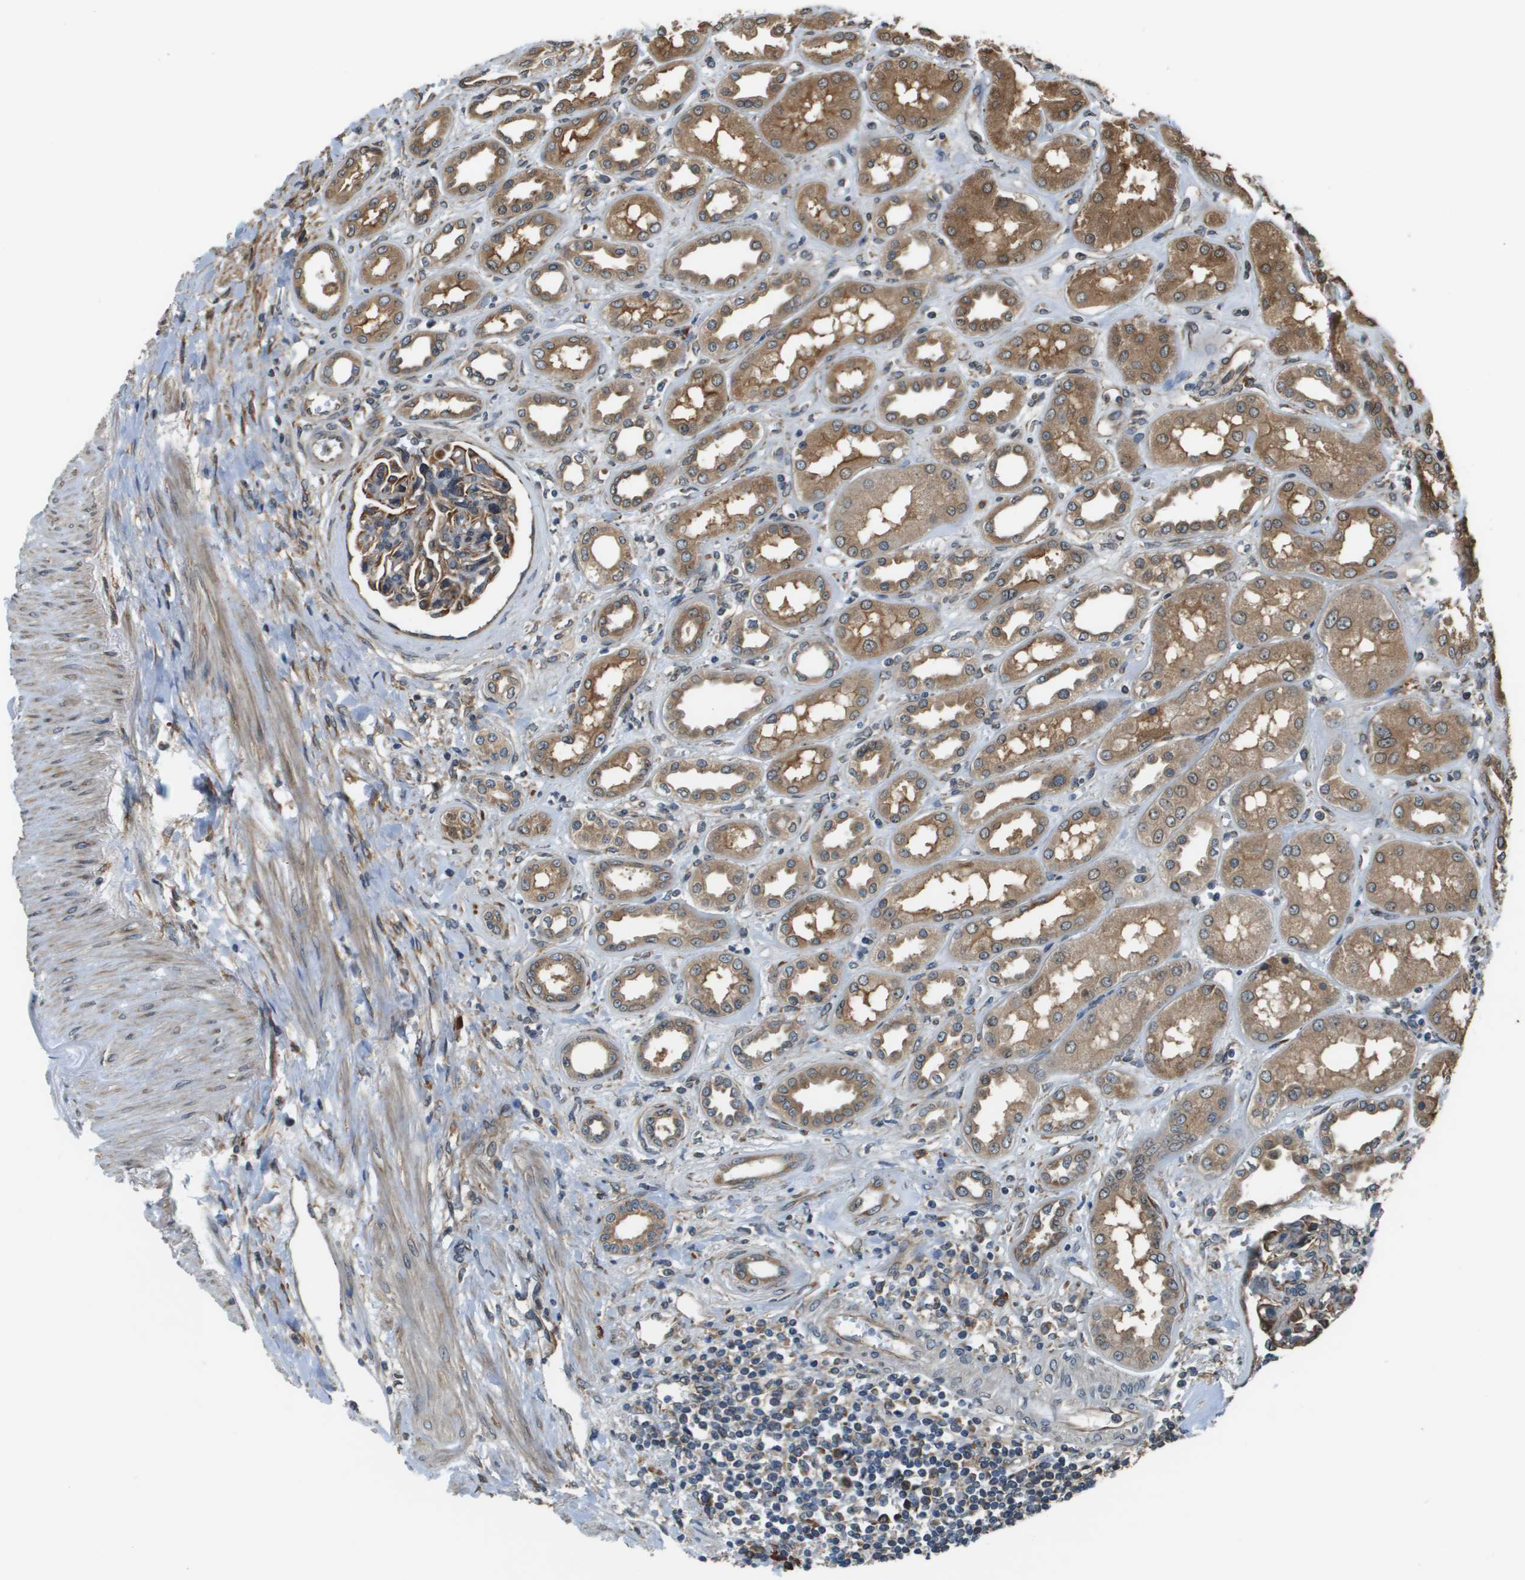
{"staining": {"intensity": "strong", "quantity": "<25%", "location": "cytoplasmic/membranous"}, "tissue": "kidney", "cell_type": "Cells in glomeruli", "image_type": "normal", "snomed": [{"axis": "morphology", "description": "Normal tissue, NOS"}, {"axis": "topography", "description": "Kidney"}], "caption": "Immunohistochemistry (IHC) histopathology image of normal kidney: human kidney stained using IHC shows medium levels of strong protein expression localized specifically in the cytoplasmic/membranous of cells in glomeruli, appearing as a cytoplasmic/membranous brown color.", "gene": "SEC62", "patient": {"sex": "male", "age": 59}}